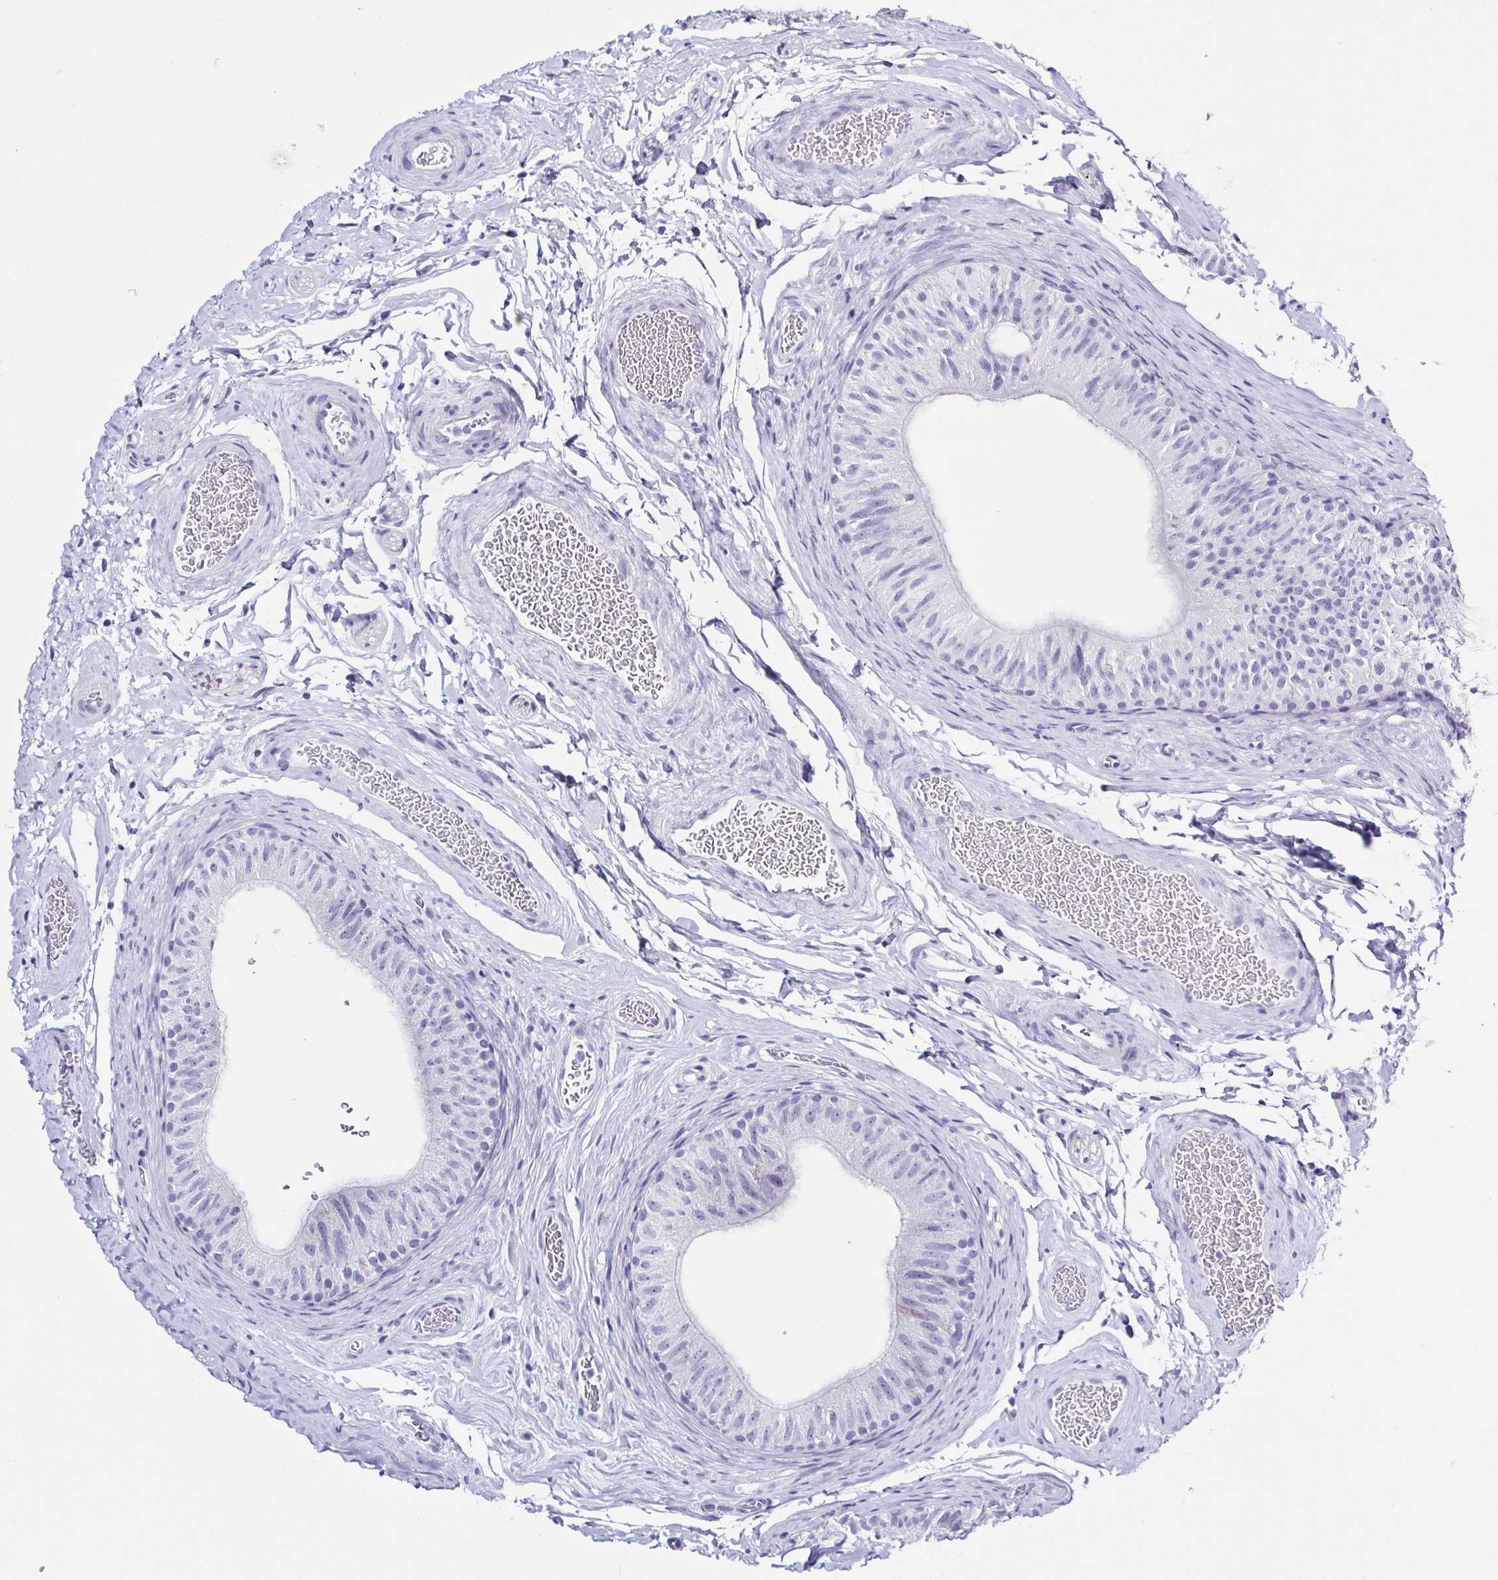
{"staining": {"intensity": "negative", "quantity": "none", "location": "none"}, "tissue": "epididymis", "cell_type": "Glandular cells", "image_type": "normal", "snomed": [{"axis": "morphology", "description": "Normal tissue, NOS"}, {"axis": "topography", "description": "Epididymis, spermatic cord, NOS"}, {"axis": "topography", "description": "Epididymis"}], "caption": "High power microscopy histopathology image of an IHC histopathology image of unremarkable epididymis, revealing no significant expression in glandular cells. (DAB (3,3'-diaminobenzidine) immunohistochemistry (IHC) visualized using brightfield microscopy, high magnification).", "gene": "TNNT2", "patient": {"sex": "male", "age": 31}}